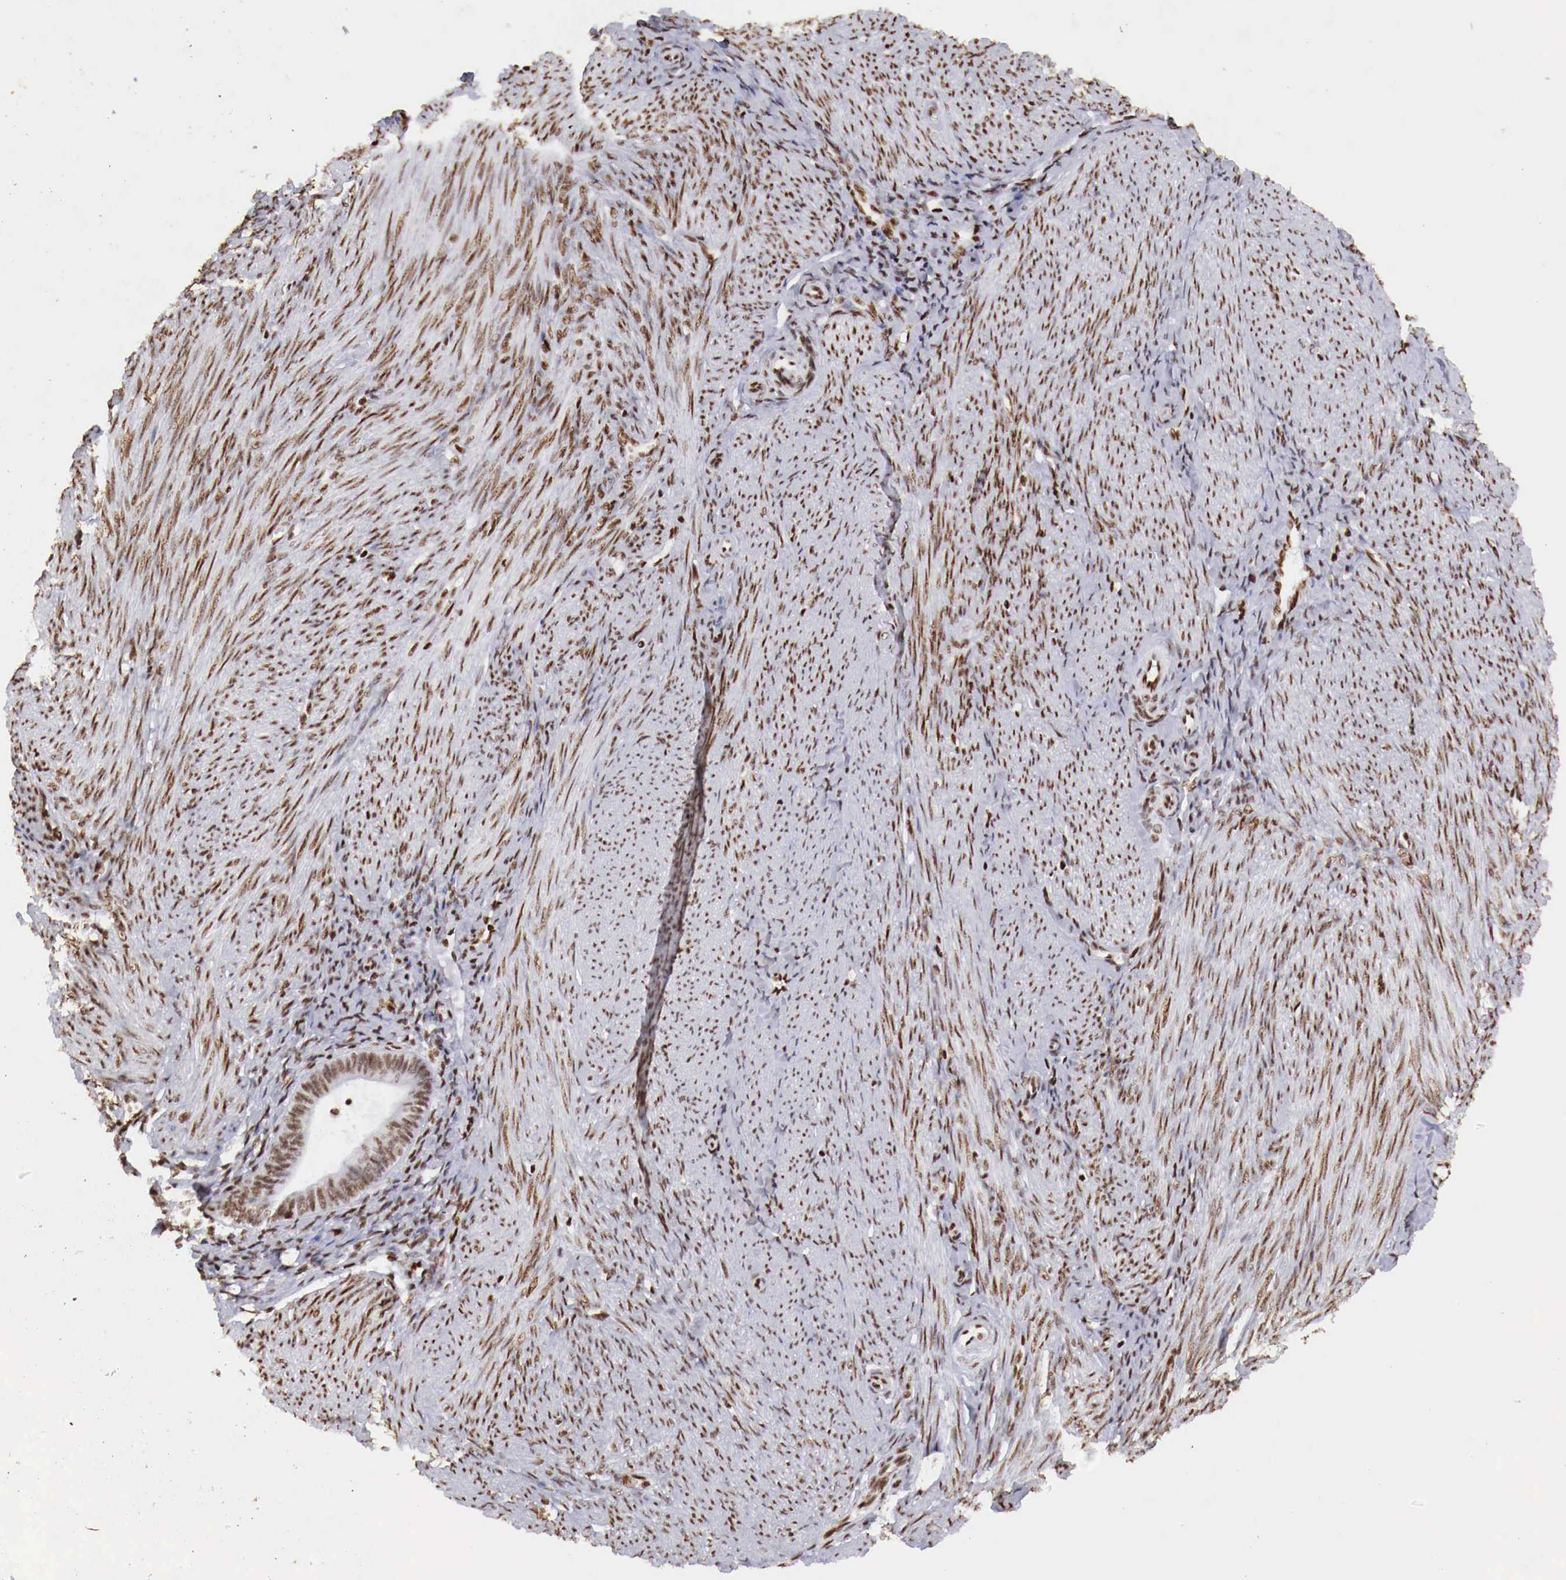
{"staining": {"intensity": "moderate", "quantity": ">75%", "location": "nuclear"}, "tissue": "endometrial cancer", "cell_type": "Tumor cells", "image_type": "cancer", "snomed": [{"axis": "morphology", "description": "Adenocarcinoma, NOS"}, {"axis": "topography", "description": "Endometrium"}], "caption": "Brown immunohistochemical staining in endometrial adenocarcinoma reveals moderate nuclear positivity in about >75% of tumor cells. (DAB = brown stain, brightfield microscopy at high magnification).", "gene": "MAX", "patient": {"sex": "female", "age": 63}}